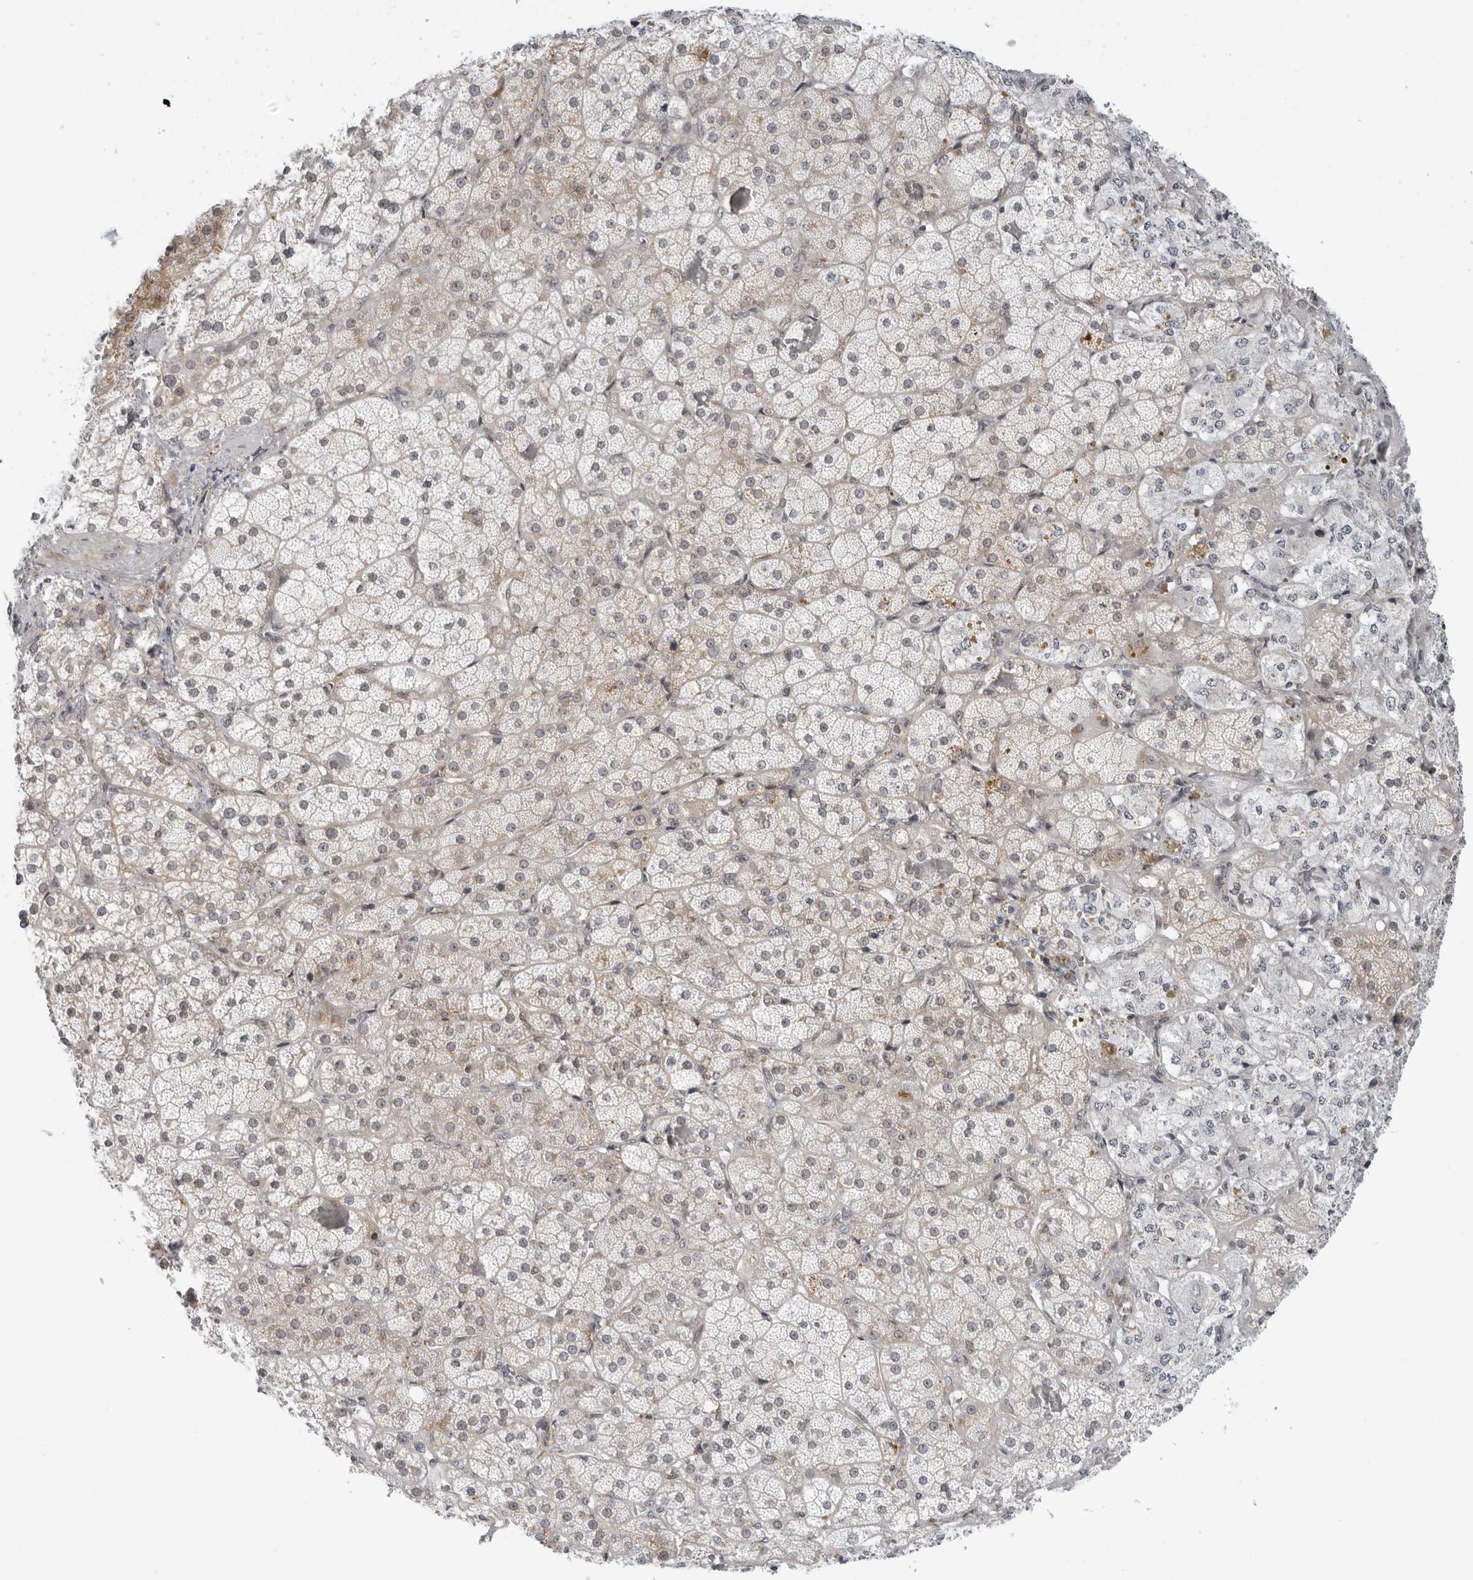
{"staining": {"intensity": "moderate", "quantity": "25%-75%", "location": "nuclear"}, "tissue": "adrenal gland", "cell_type": "Glandular cells", "image_type": "normal", "snomed": [{"axis": "morphology", "description": "Normal tissue, NOS"}, {"axis": "topography", "description": "Adrenal gland"}], "caption": "DAB immunohistochemical staining of normal adrenal gland demonstrates moderate nuclear protein positivity in about 25%-75% of glandular cells. (DAB (3,3'-diaminobenzidine) IHC, brown staining for protein, blue staining for nuclei).", "gene": "SUGCT", "patient": {"sex": "male", "age": 57}}